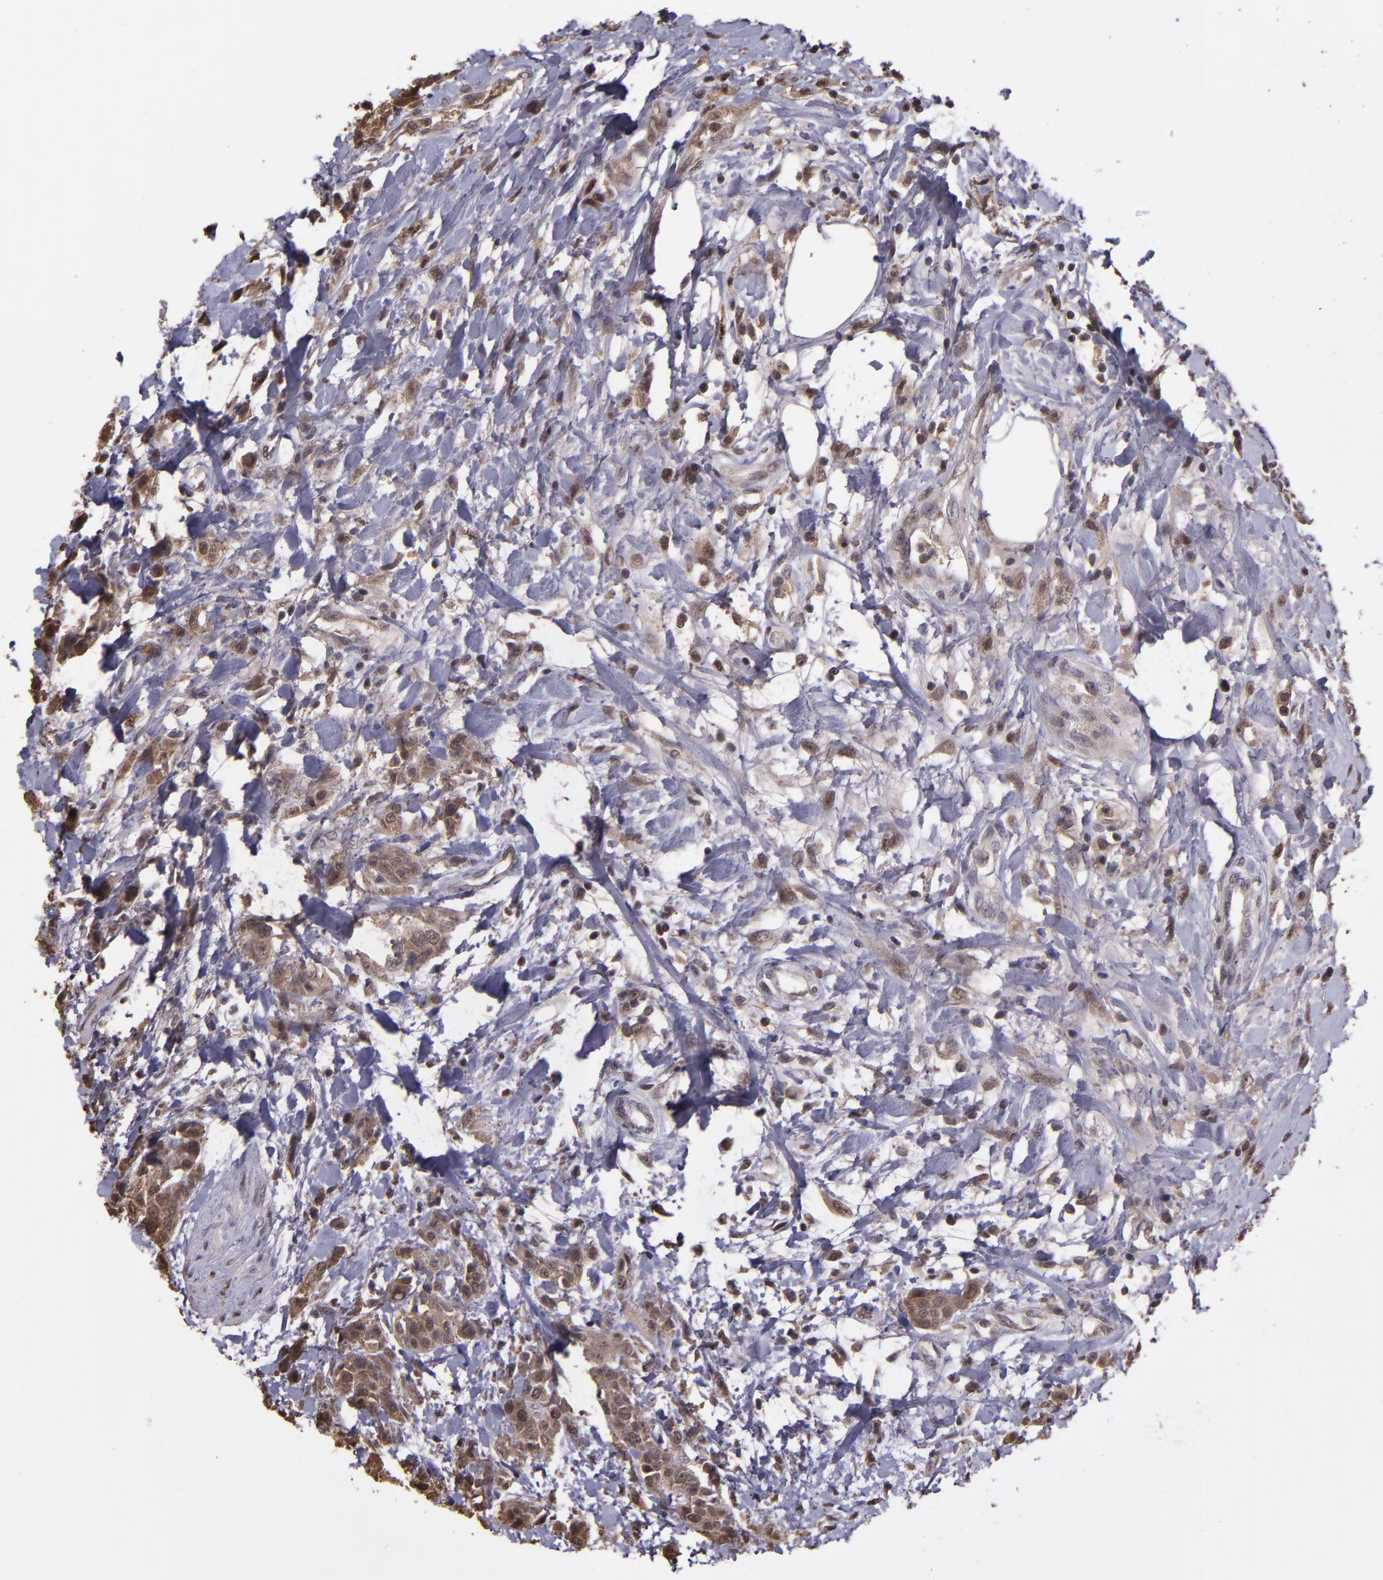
{"staining": {"intensity": "moderate", "quantity": ">75%", "location": "cytoplasmic/membranous,nuclear"}, "tissue": "urothelial cancer", "cell_type": "Tumor cells", "image_type": "cancer", "snomed": [{"axis": "morphology", "description": "Urothelial carcinoma, High grade"}, {"axis": "topography", "description": "Urinary bladder"}], "caption": "Urothelial carcinoma (high-grade) tissue reveals moderate cytoplasmic/membranous and nuclear expression in approximately >75% of tumor cells, visualized by immunohistochemistry.", "gene": "SERPINF2", "patient": {"sex": "male", "age": 56}}